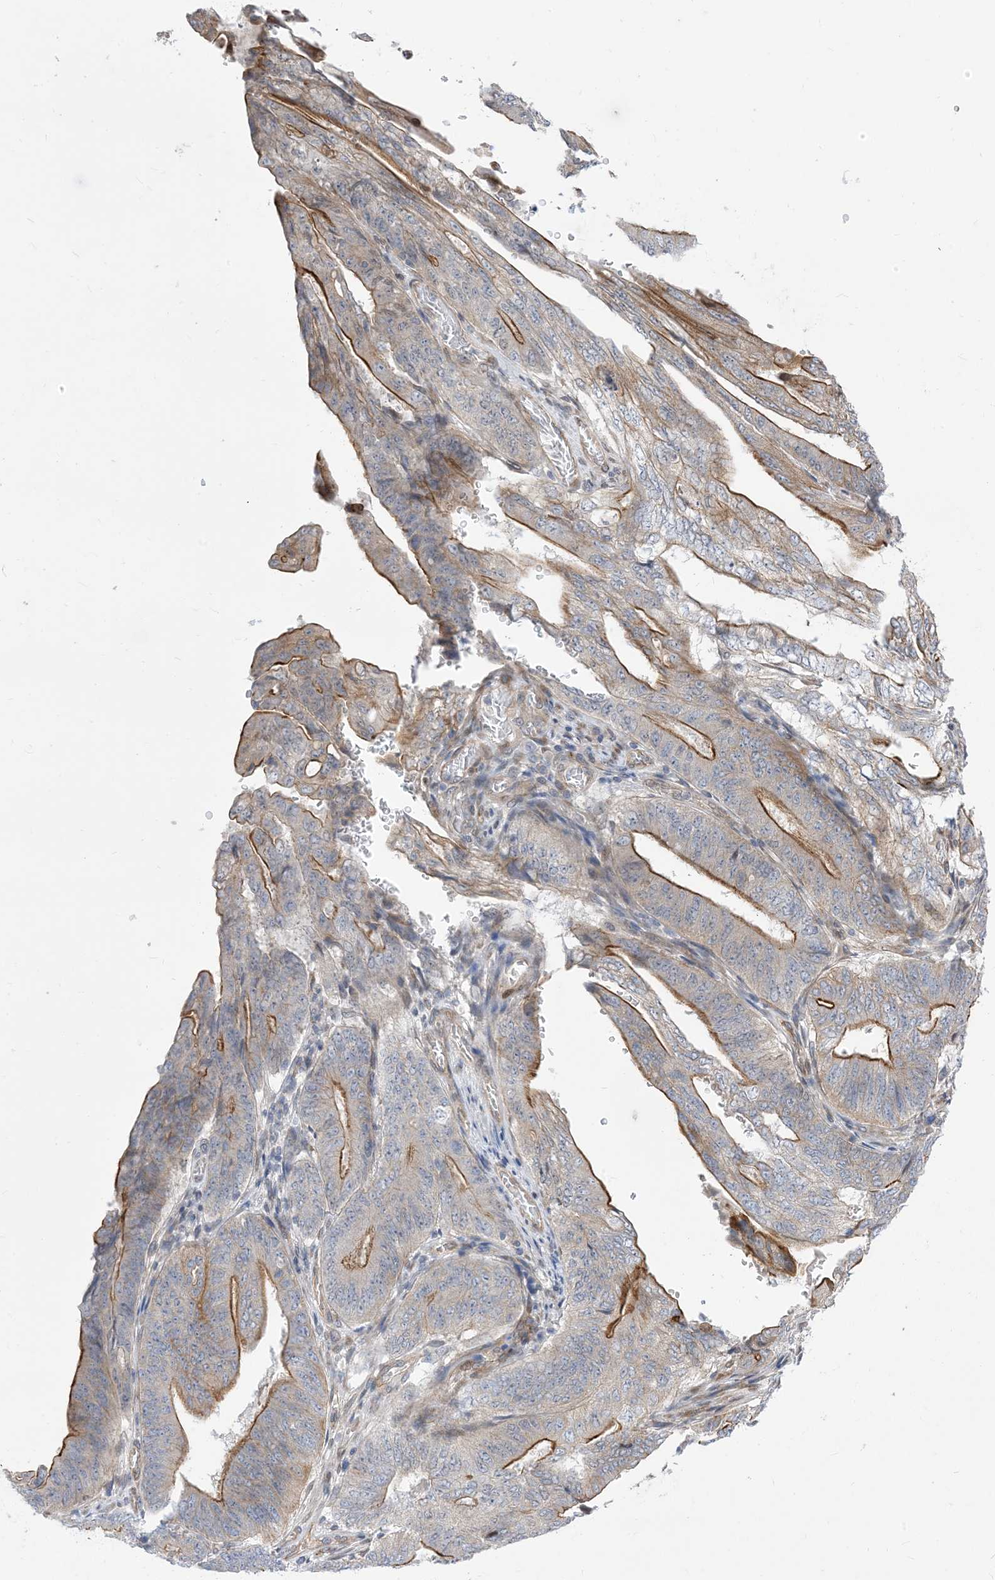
{"staining": {"intensity": "moderate", "quantity": ">75%", "location": "cytoplasmic/membranous"}, "tissue": "stomach cancer", "cell_type": "Tumor cells", "image_type": "cancer", "snomed": [{"axis": "morphology", "description": "Adenocarcinoma, NOS"}, {"axis": "topography", "description": "Stomach"}], "caption": "Moderate cytoplasmic/membranous protein staining is identified in approximately >75% of tumor cells in stomach cancer (adenocarcinoma).", "gene": "TYSND1", "patient": {"sex": "female", "age": 73}}